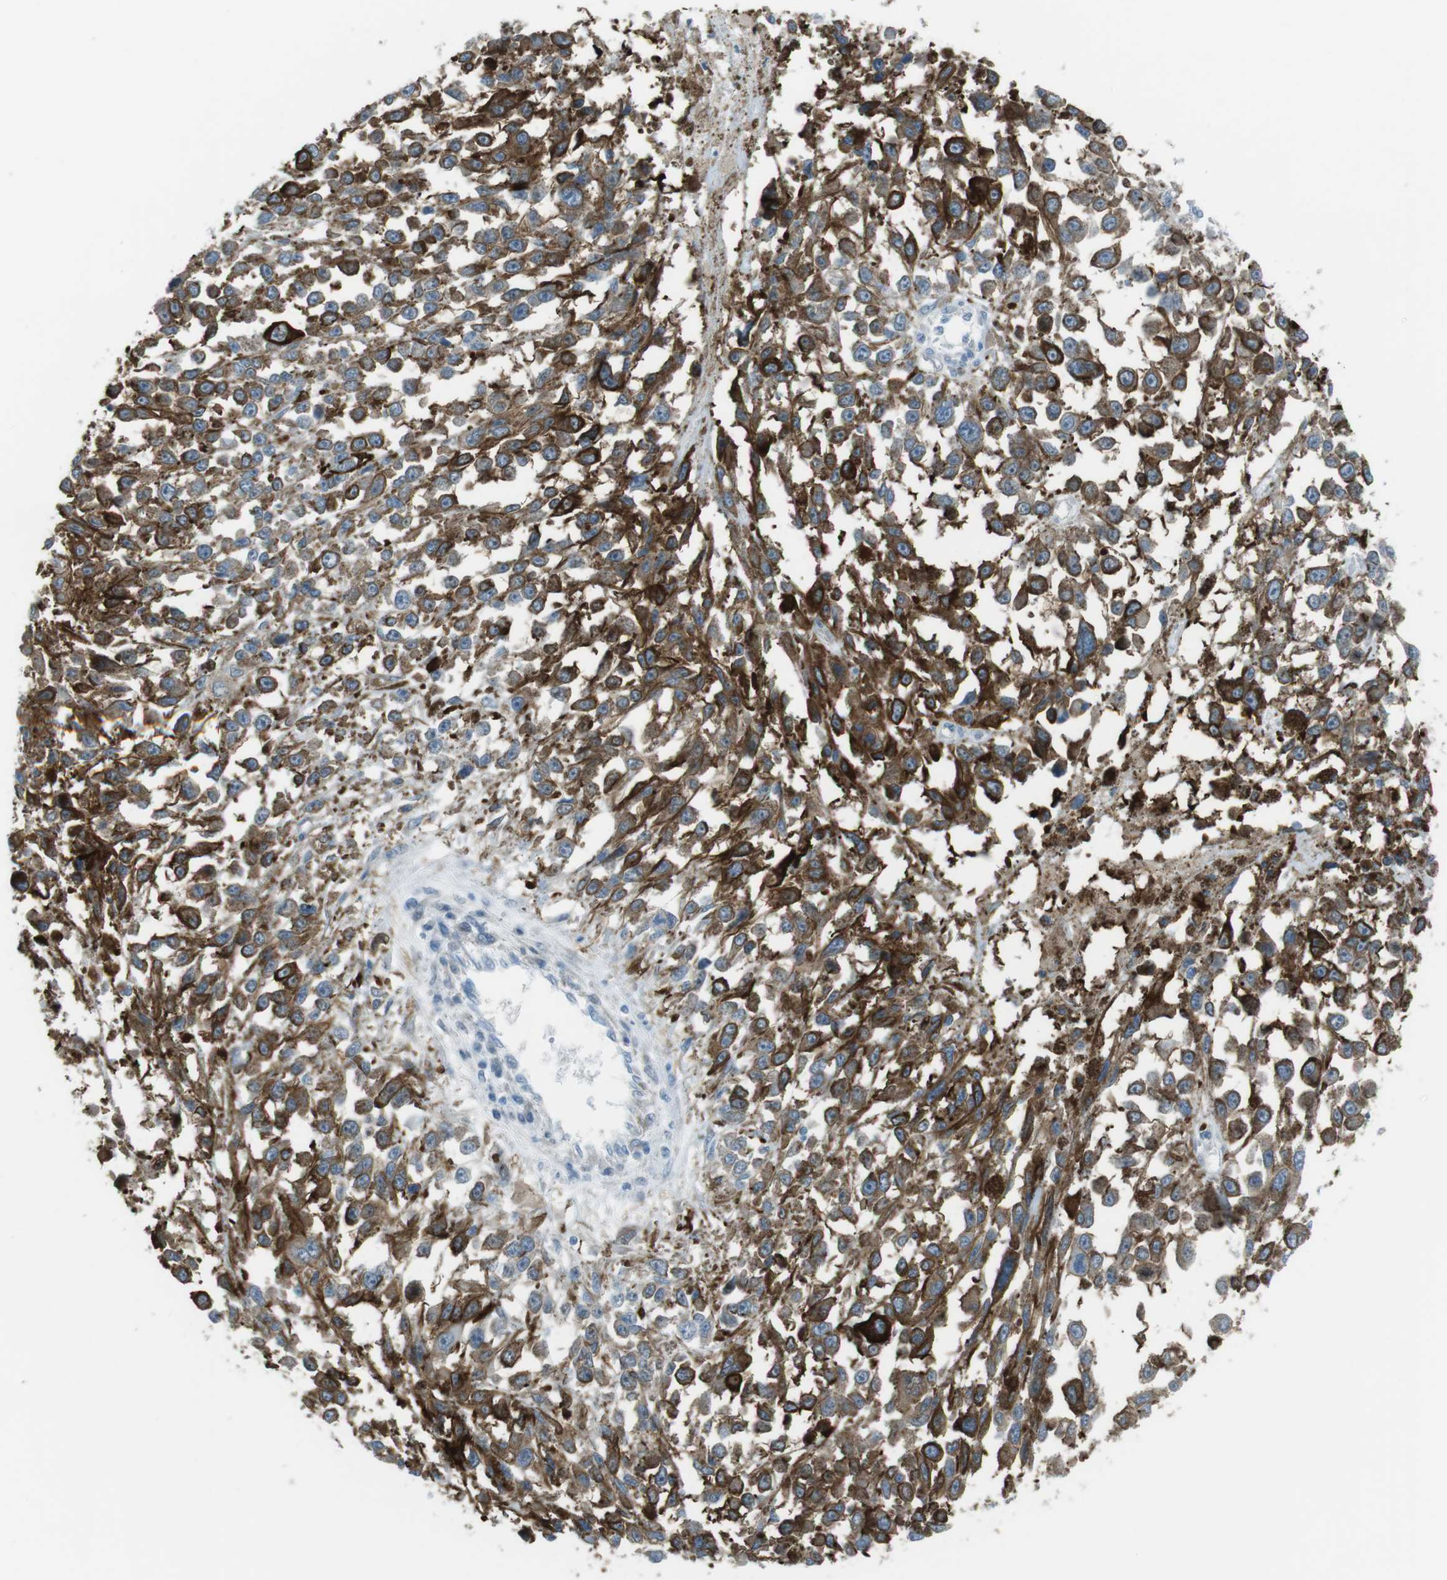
{"staining": {"intensity": "moderate", "quantity": "25%-75%", "location": "cytoplasmic/membranous"}, "tissue": "melanoma", "cell_type": "Tumor cells", "image_type": "cancer", "snomed": [{"axis": "morphology", "description": "Malignant melanoma, Metastatic site"}, {"axis": "topography", "description": "Lymph node"}], "caption": "Malignant melanoma (metastatic site) stained with immunohistochemistry exhibits moderate cytoplasmic/membranous expression in about 25%-75% of tumor cells.", "gene": "TUBB2A", "patient": {"sex": "male", "age": 59}}